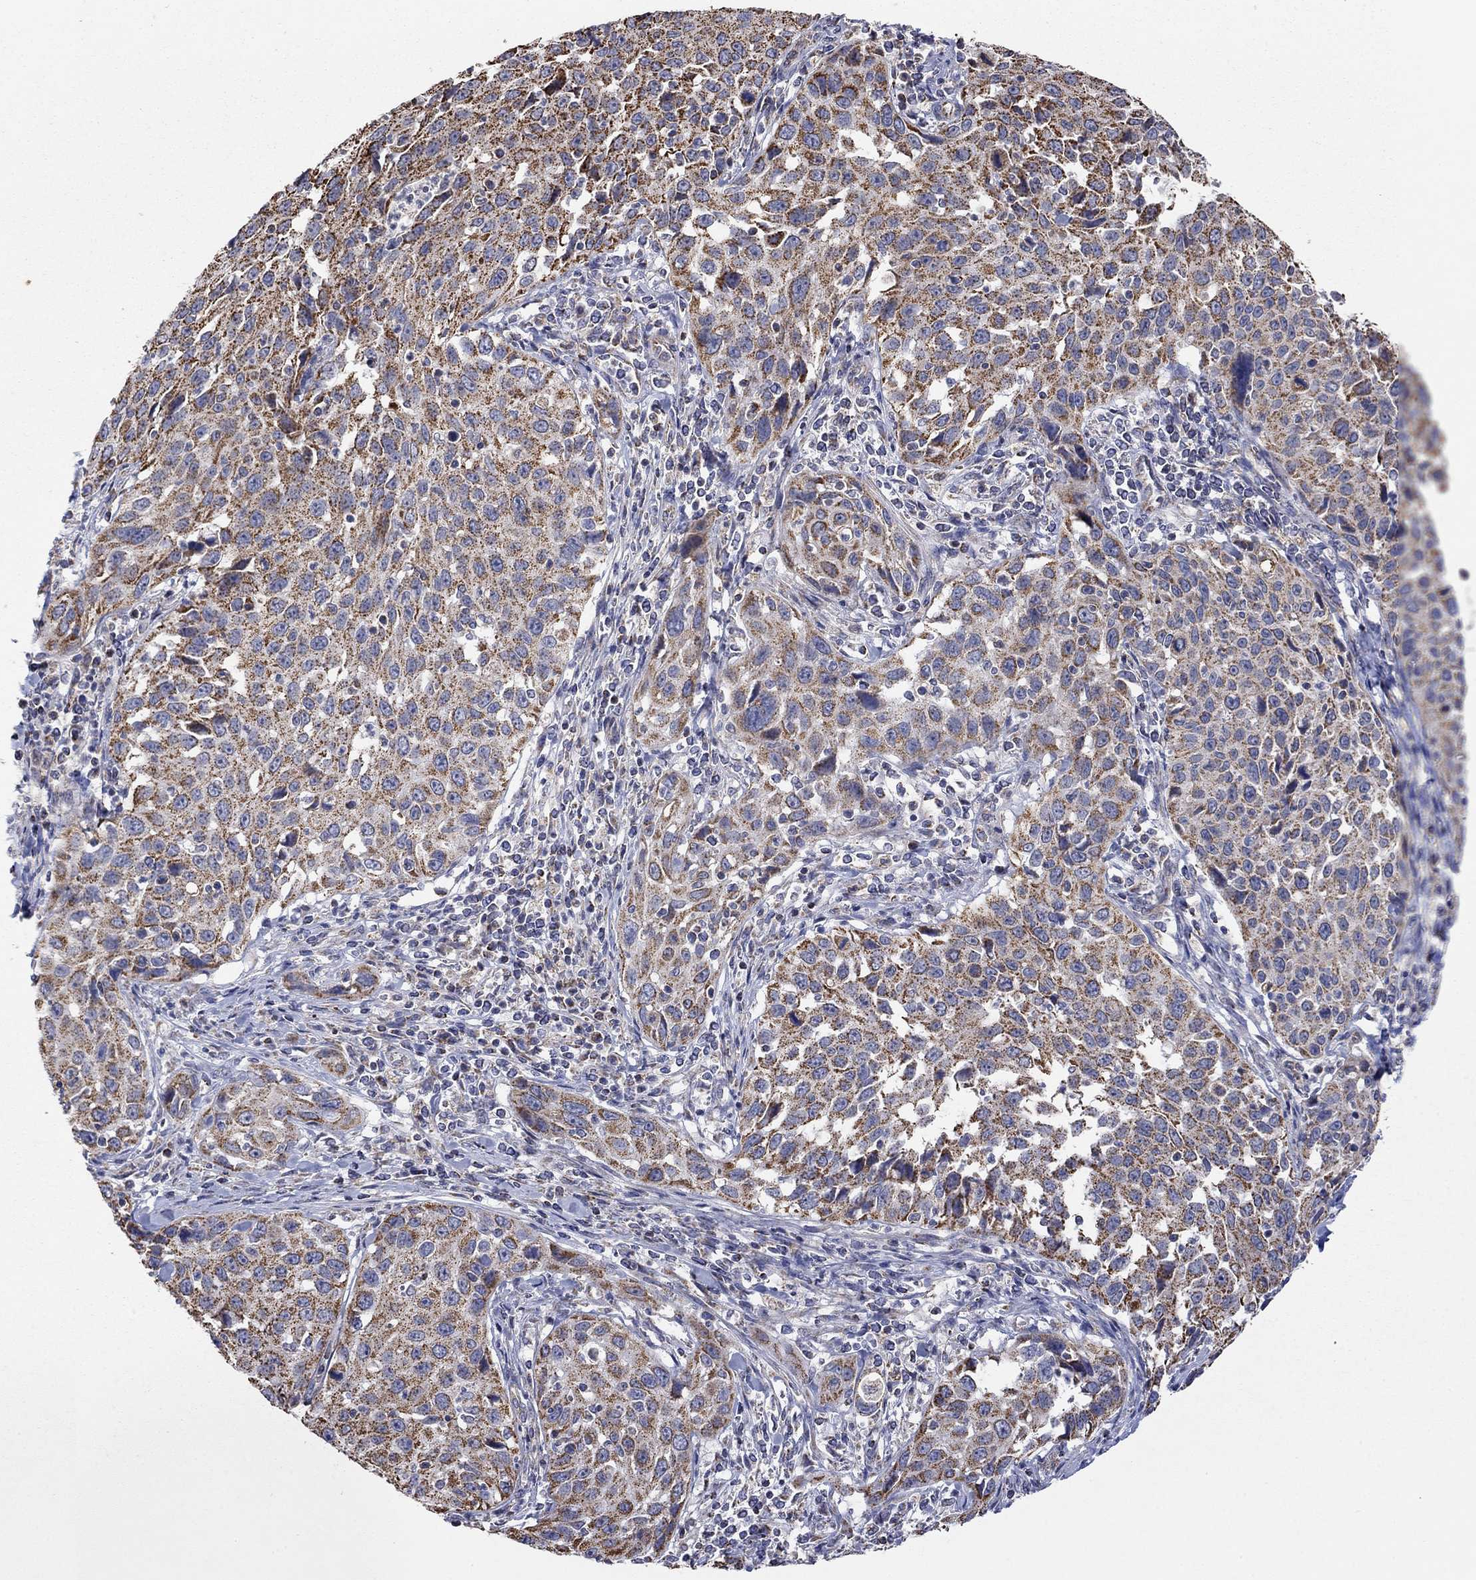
{"staining": {"intensity": "moderate", "quantity": ">75%", "location": "cytoplasmic/membranous"}, "tissue": "cervical cancer", "cell_type": "Tumor cells", "image_type": "cancer", "snomed": [{"axis": "morphology", "description": "Squamous cell carcinoma, NOS"}, {"axis": "topography", "description": "Cervix"}], "caption": "Immunohistochemistry (IHC) (DAB) staining of human cervical cancer (squamous cell carcinoma) shows moderate cytoplasmic/membranous protein staining in about >75% of tumor cells.", "gene": "HPS5", "patient": {"sex": "female", "age": 26}}